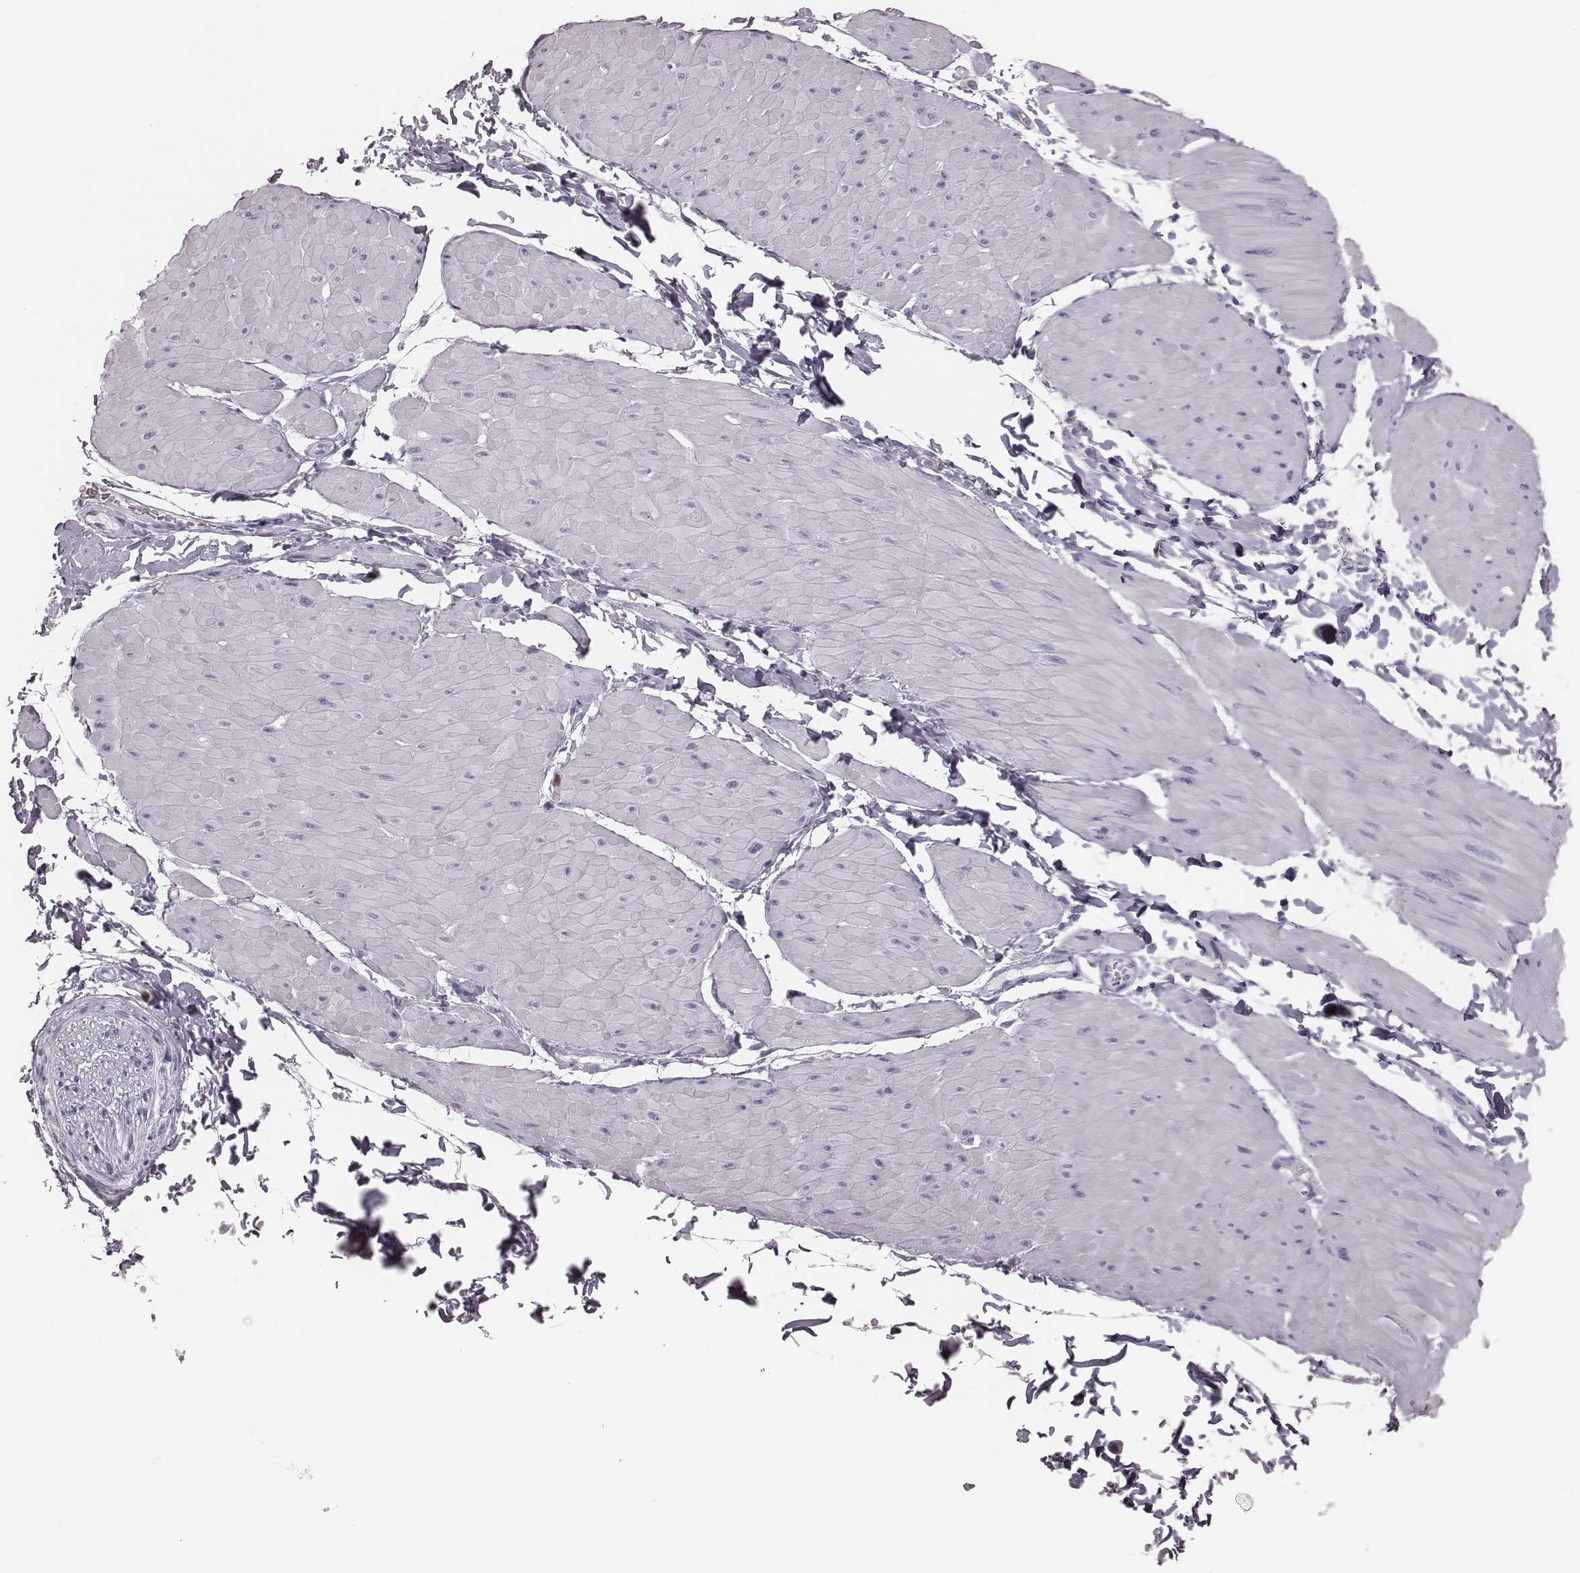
{"staining": {"intensity": "negative", "quantity": "none", "location": "none"}, "tissue": "adipose tissue", "cell_type": "Adipocytes", "image_type": "normal", "snomed": [{"axis": "morphology", "description": "Normal tissue, NOS"}, {"axis": "topography", "description": "Smooth muscle"}, {"axis": "topography", "description": "Peripheral nerve tissue"}], "caption": "IHC of benign human adipose tissue shows no positivity in adipocytes. The staining was performed using DAB to visualize the protein expression in brown, while the nuclei were stained in blue with hematoxylin (Magnification: 20x).", "gene": "ELANE", "patient": {"sex": "male", "age": 58}}